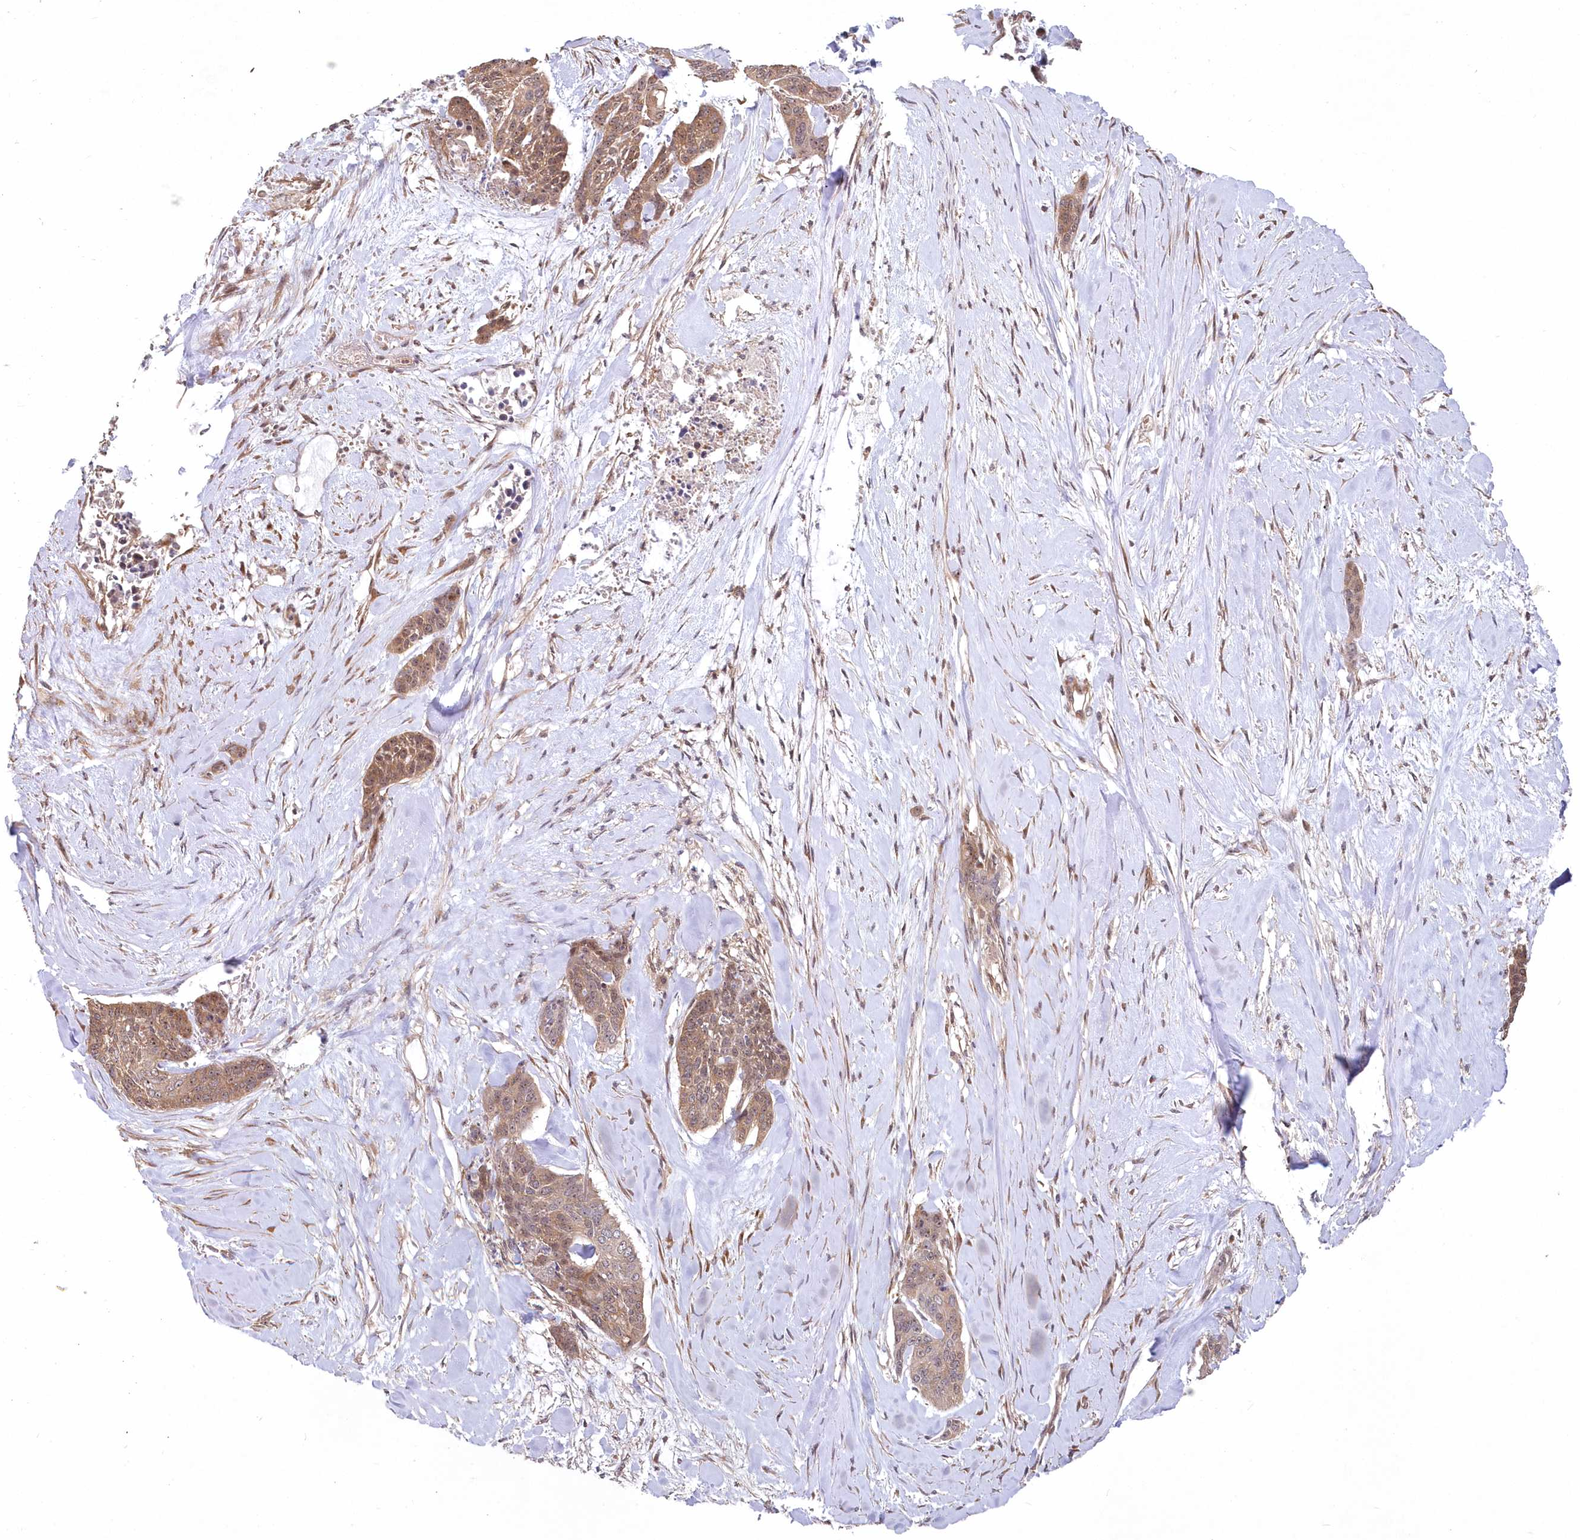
{"staining": {"intensity": "moderate", "quantity": ">75%", "location": "cytoplasmic/membranous,nuclear"}, "tissue": "skin cancer", "cell_type": "Tumor cells", "image_type": "cancer", "snomed": [{"axis": "morphology", "description": "Basal cell carcinoma"}, {"axis": "topography", "description": "Skin"}], "caption": "A brown stain shows moderate cytoplasmic/membranous and nuclear positivity of a protein in human skin basal cell carcinoma tumor cells.", "gene": "TBCA", "patient": {"sex": "female", "age": 64}}